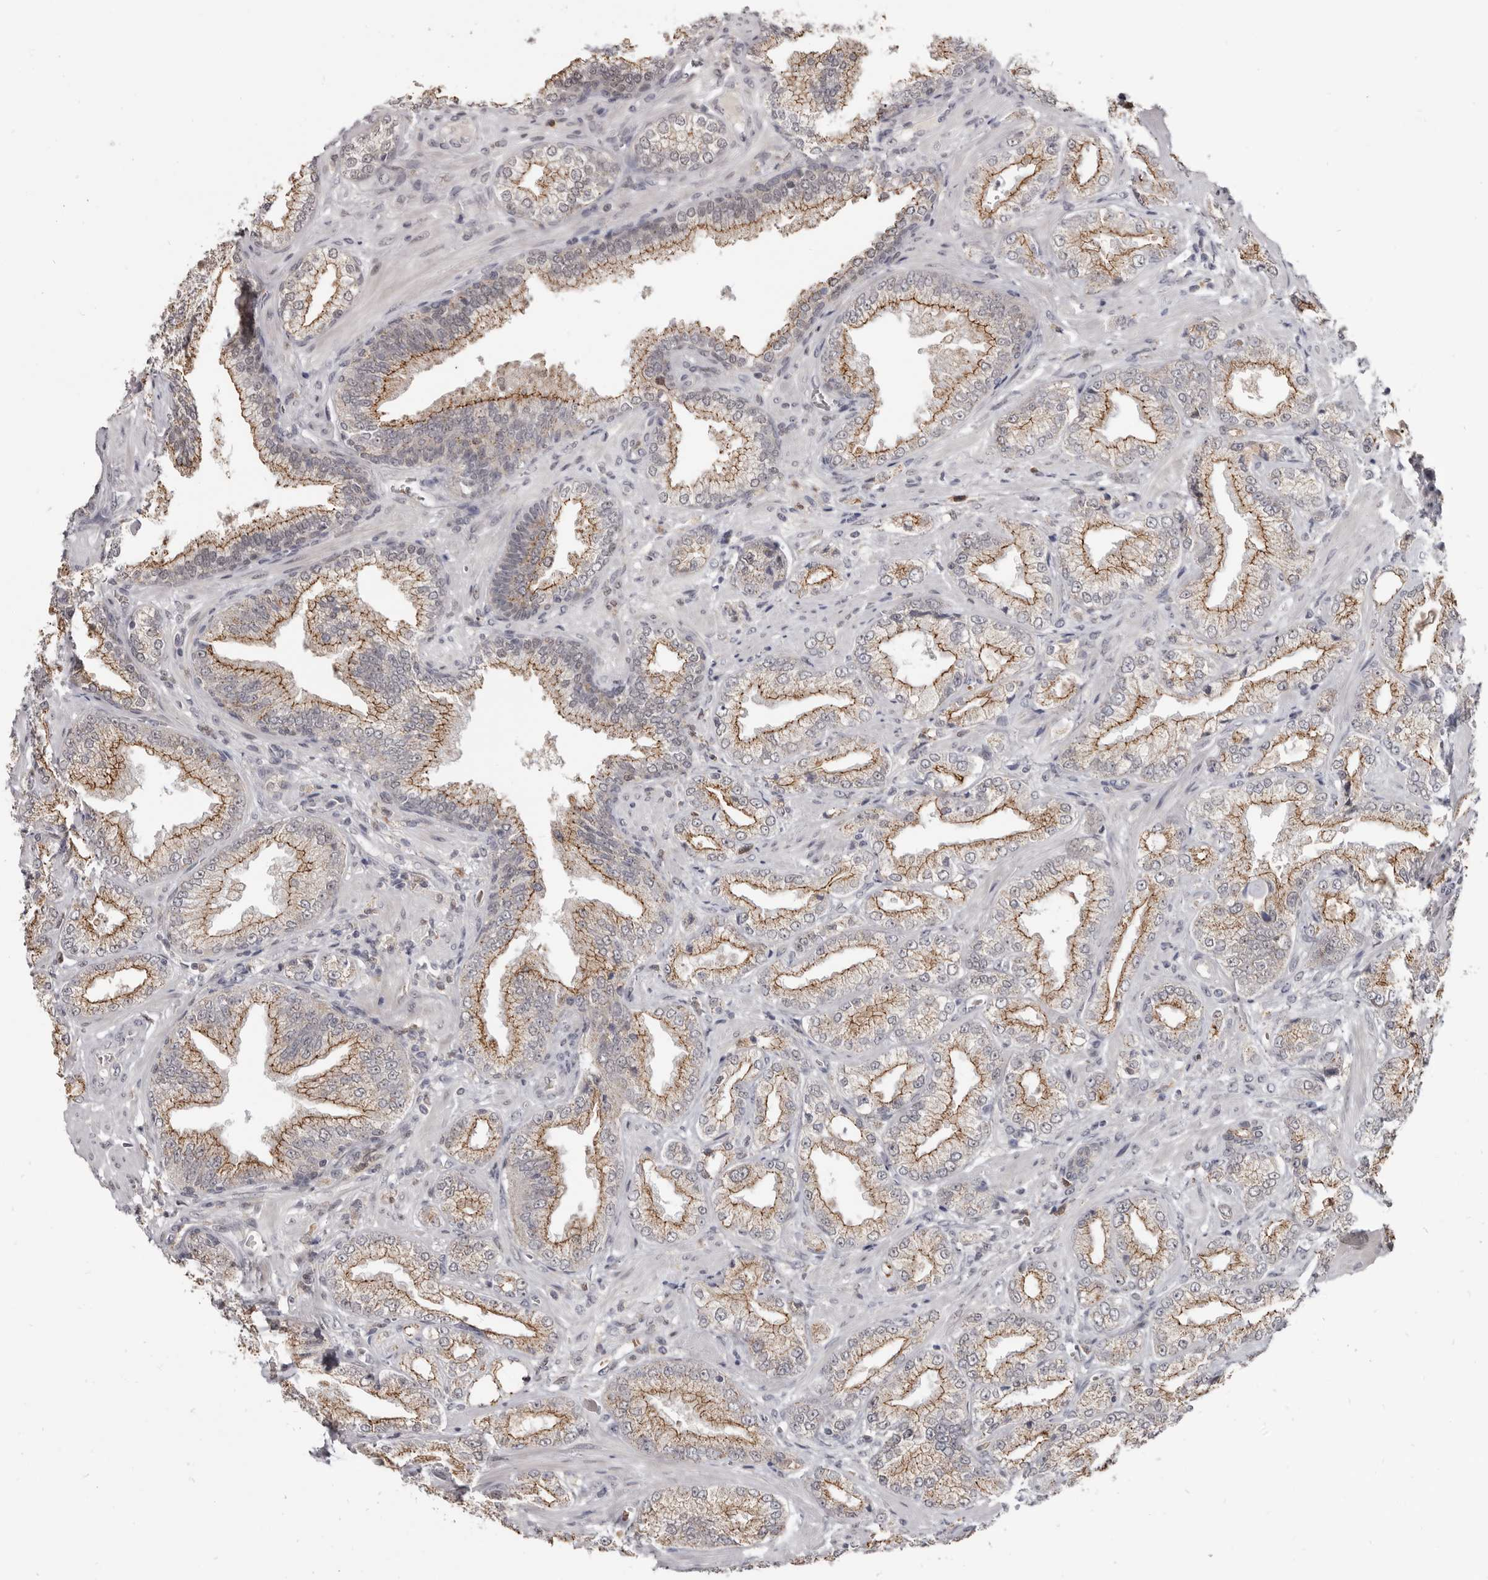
{"staining": {"intensity": "moderate", "quantity": ">75%", "location": "cytoplasmic/membranous"}, "tissue": "prostate cancer", "cell_type": "Tumor cells", "image_type": "cancer", "snomed": [{"axis": "morphology", "description": "Adenocarcinoma, Low grade"}, {"axis": "topography", "description": "Prostate"}], "caption": "Tumor cells show medium levels of moderate cytoplasmic/membranous staining in approximately >75% of cells in human prostate cancer (low-grade adenocarcinoma).", "gene": "CGN", "patient": {"sex": "male", "age": 62}}